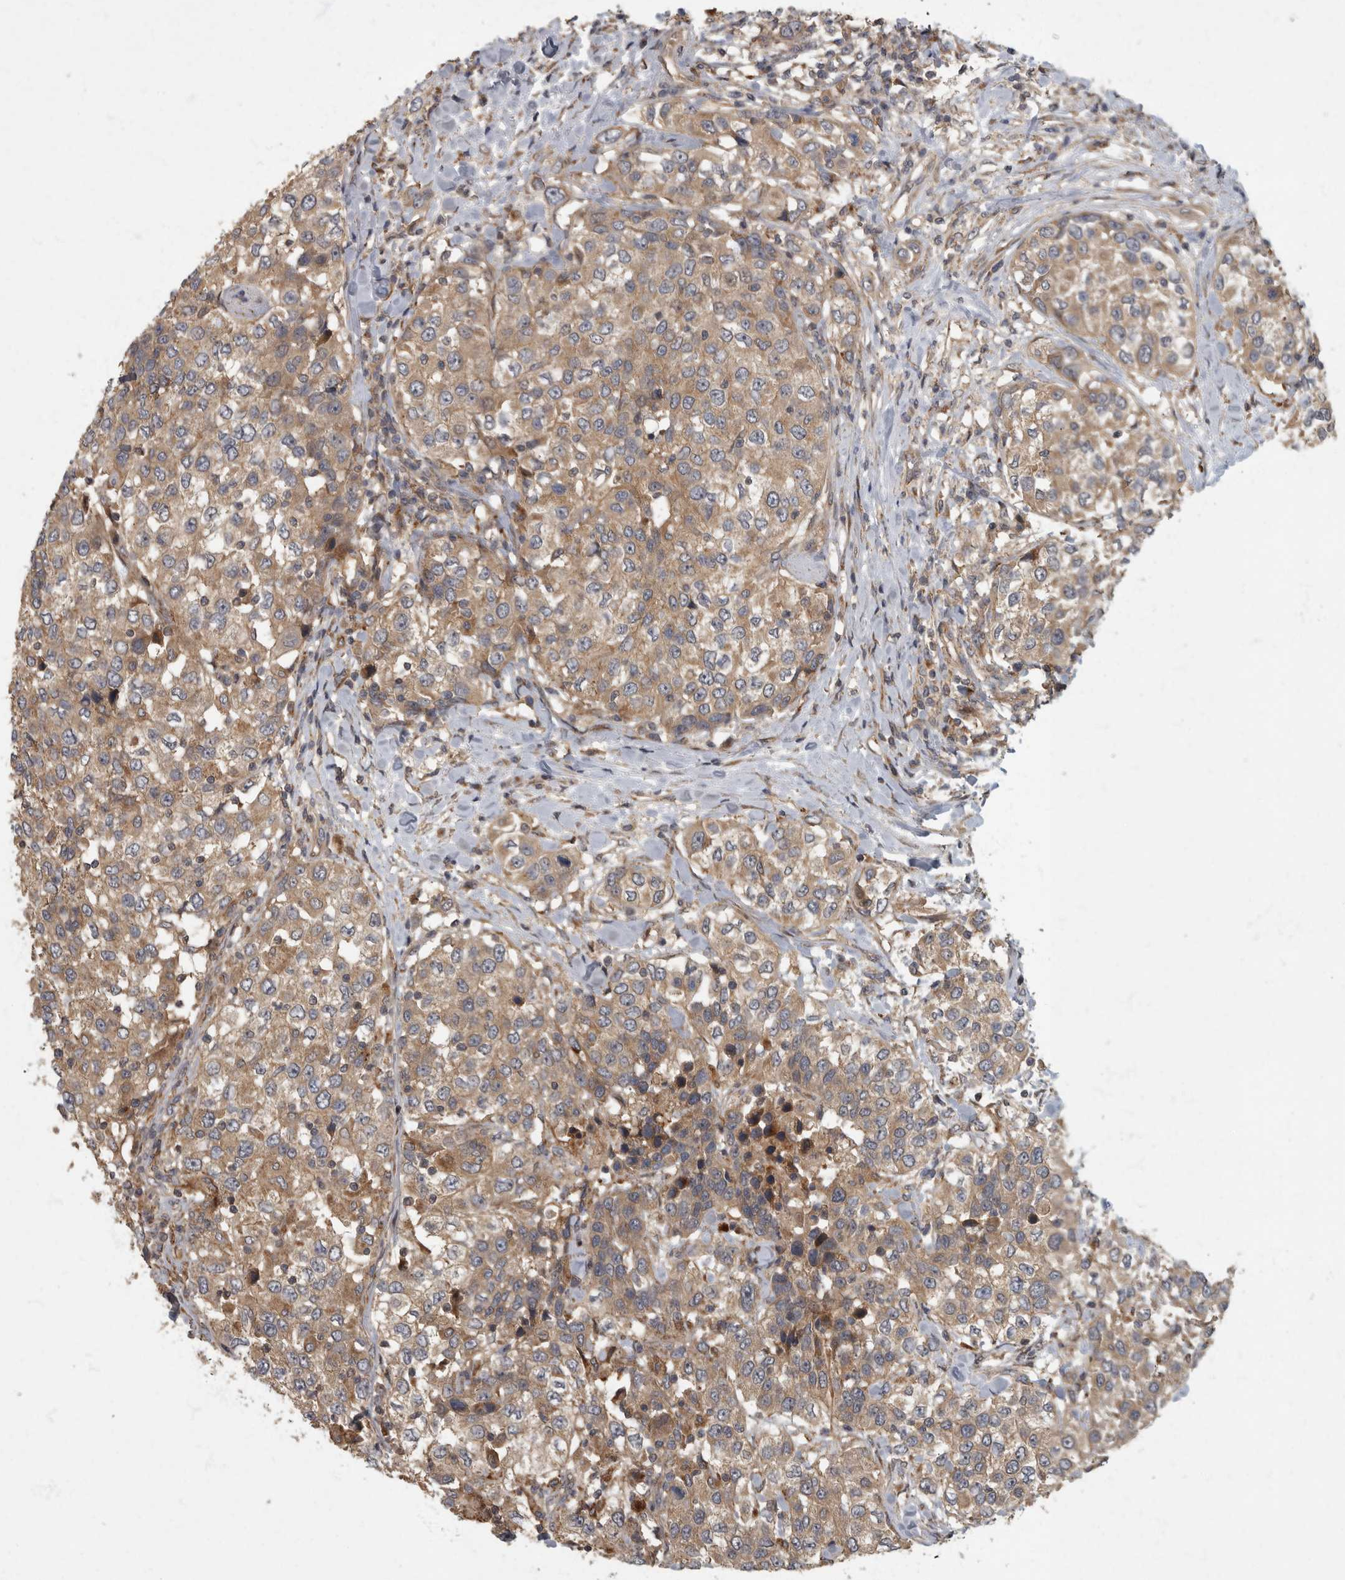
{"staining": {"intensity": "moderate", "quantity": ">75%", "location": "cytoplasmic/membranous"}, "tissue": "urothelial cancer", "cell_type": "Tumor cells", "image_type": "cancer", "snomed": [{"axis": "morphology", "description": "Urothelial carcinoma, High grade"}, {"axis": "topography", "description": "Urinary bladder"}], "caption": "The histopathology image demonstrates immunohistochemical staining of high-grade urothelial carcinoma. There is moderate cytoplasmic/membranous expression is appreciated in about >75% of tumor cells.", "gene": "IQCK", "patient": {"sex": "female", "age": 80}}